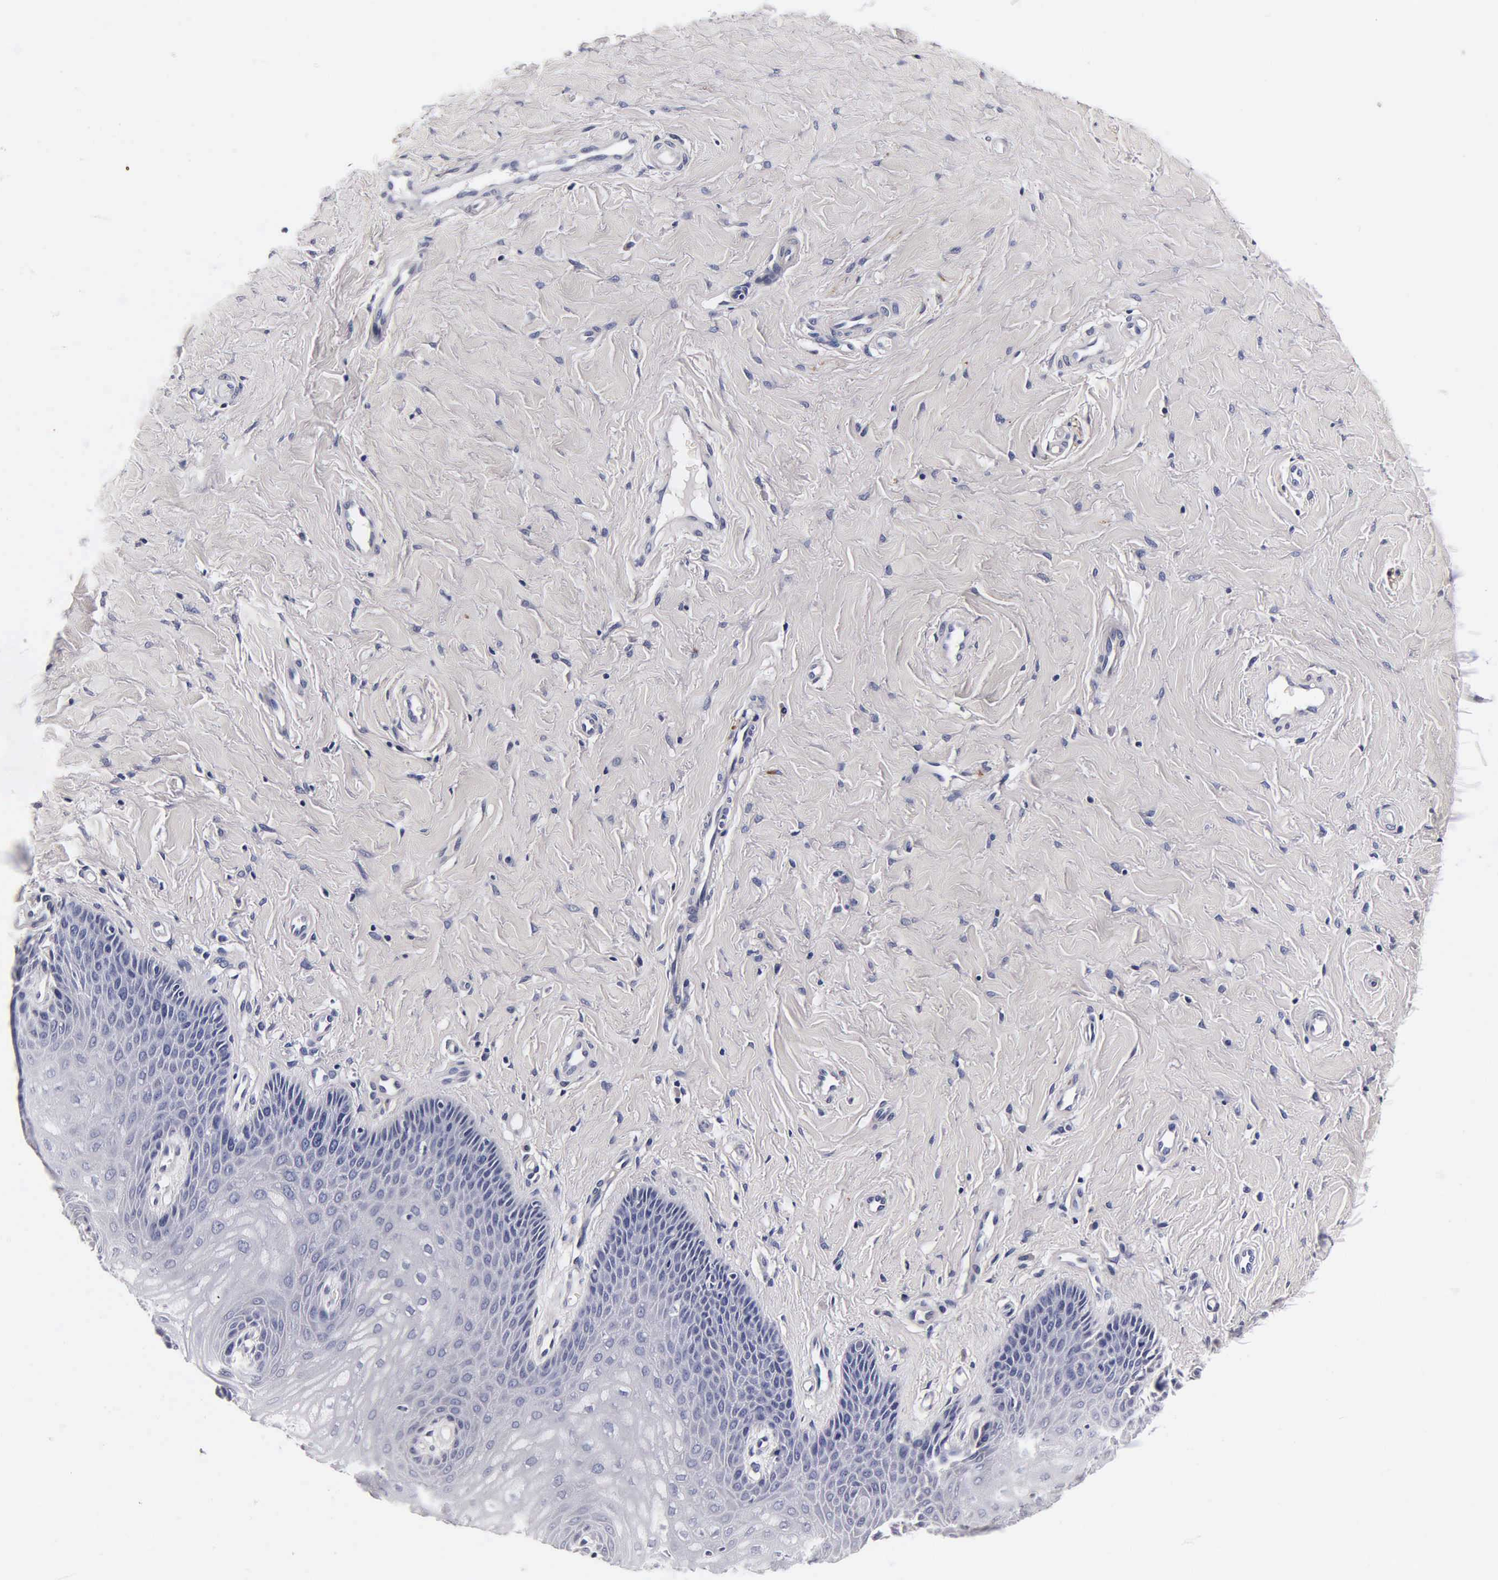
{"staining": {"intensity": "negative", "quantity": "none", "location": "none"}, "tissue": "vagina", "cell_type": "Squamous epithelial cells", "image_type": "normal", "snomed": [{"axis": "morphology", "description": "Normal tissue, NOS"}, {"axis": "topography", "description": "Vagina"}], "caption": "IHC photomicrograph of benign human vagina stained for a protein (brown), which reveals no staining in squamous epithelial cells. (DAB IHC, high magnification).", "gene": "ENO2", "patient": {"sex": "female", "age": 68}}